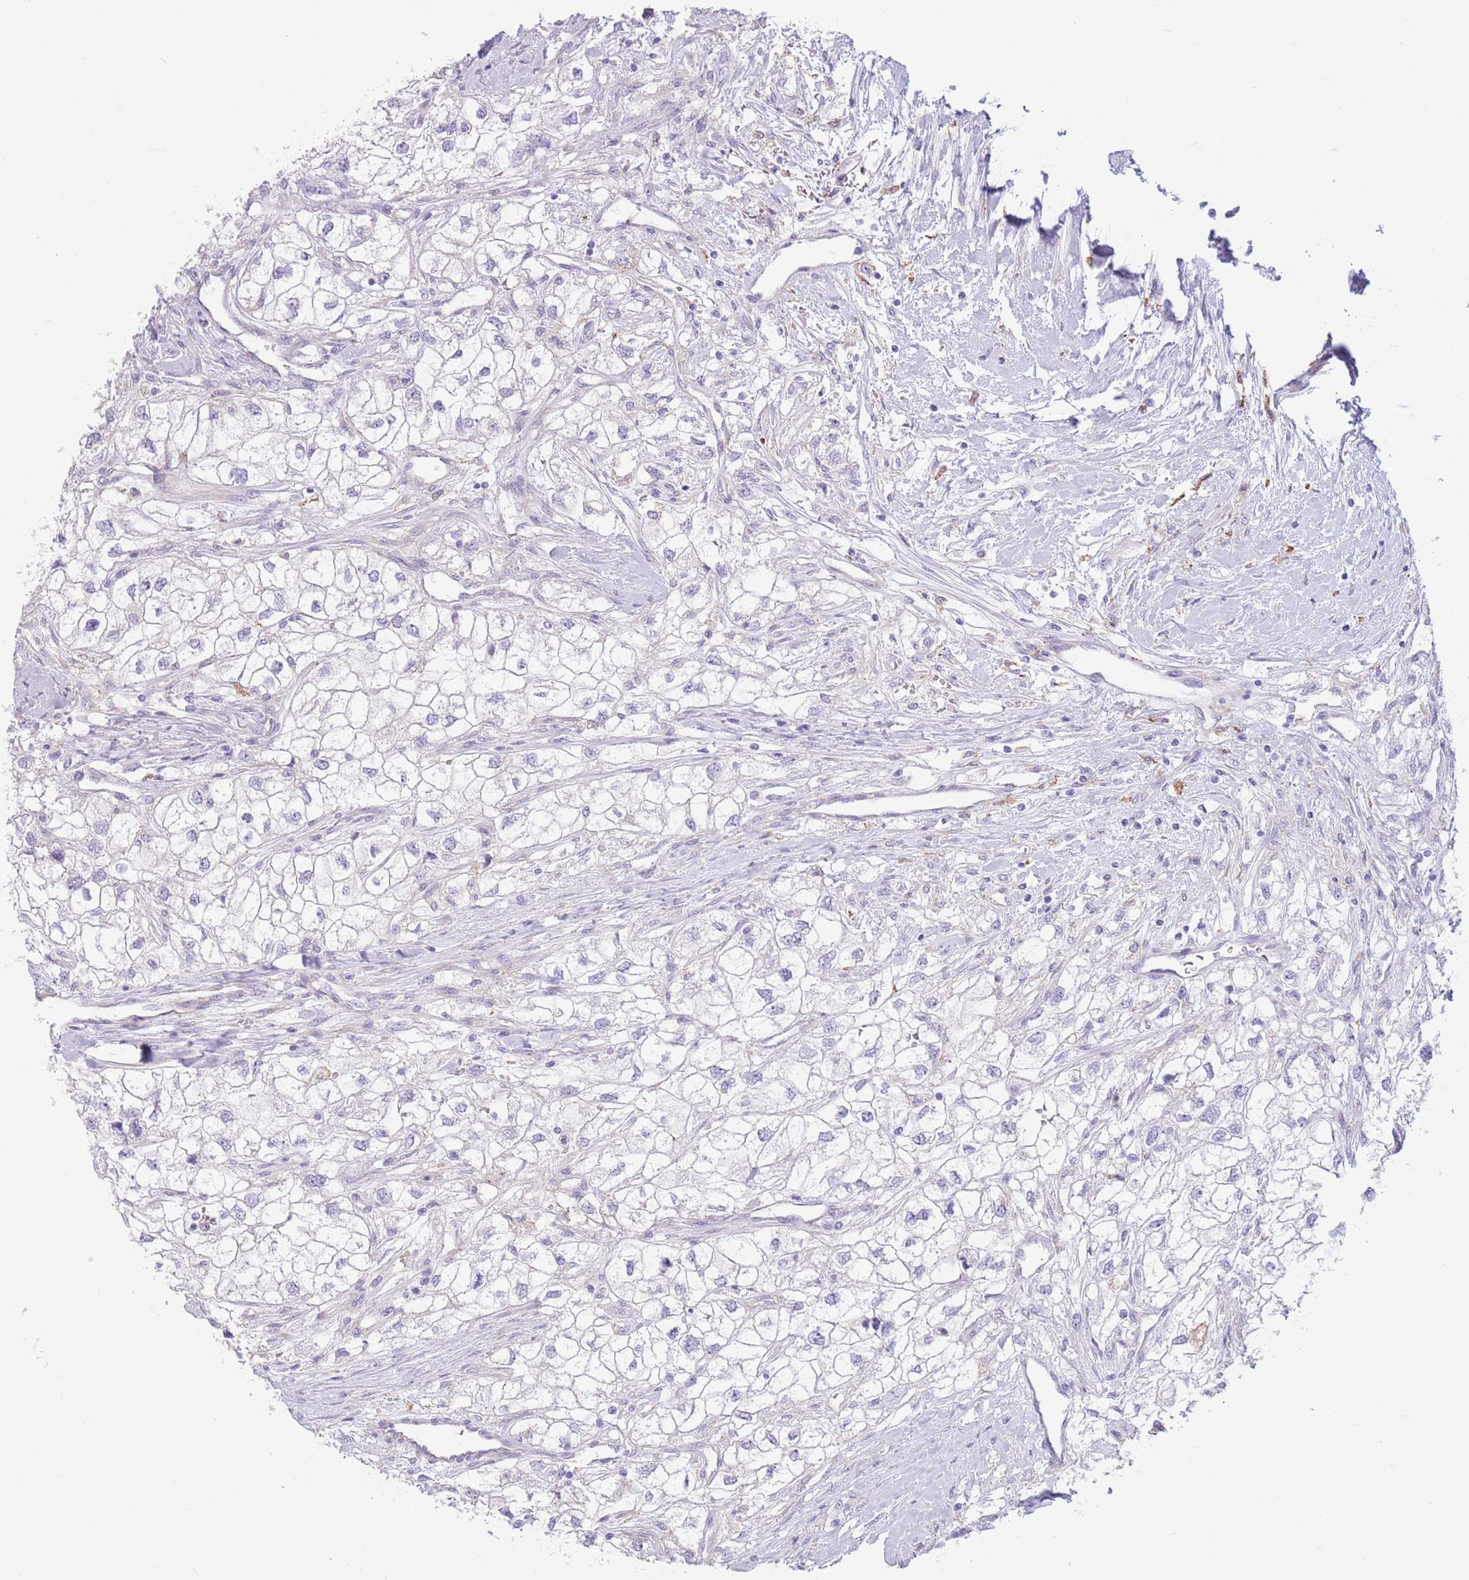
{"staining": {"intensity": "negative", "quantity": "none", "location": "none"}, "tissue": "renal cancer", "cell_type": "Tumor cells", "image_type": "cancer", "snomed": [{"axis": "morphology", "description": "Adenocarcinoma, NOS"}, {"axis": "topography", "description": "Kidney"}], "caption": "Tumor cells show no significant positivity in renal cancer.", "gene": "SNX6", "patient": {"sex": "male", "age": 59}}